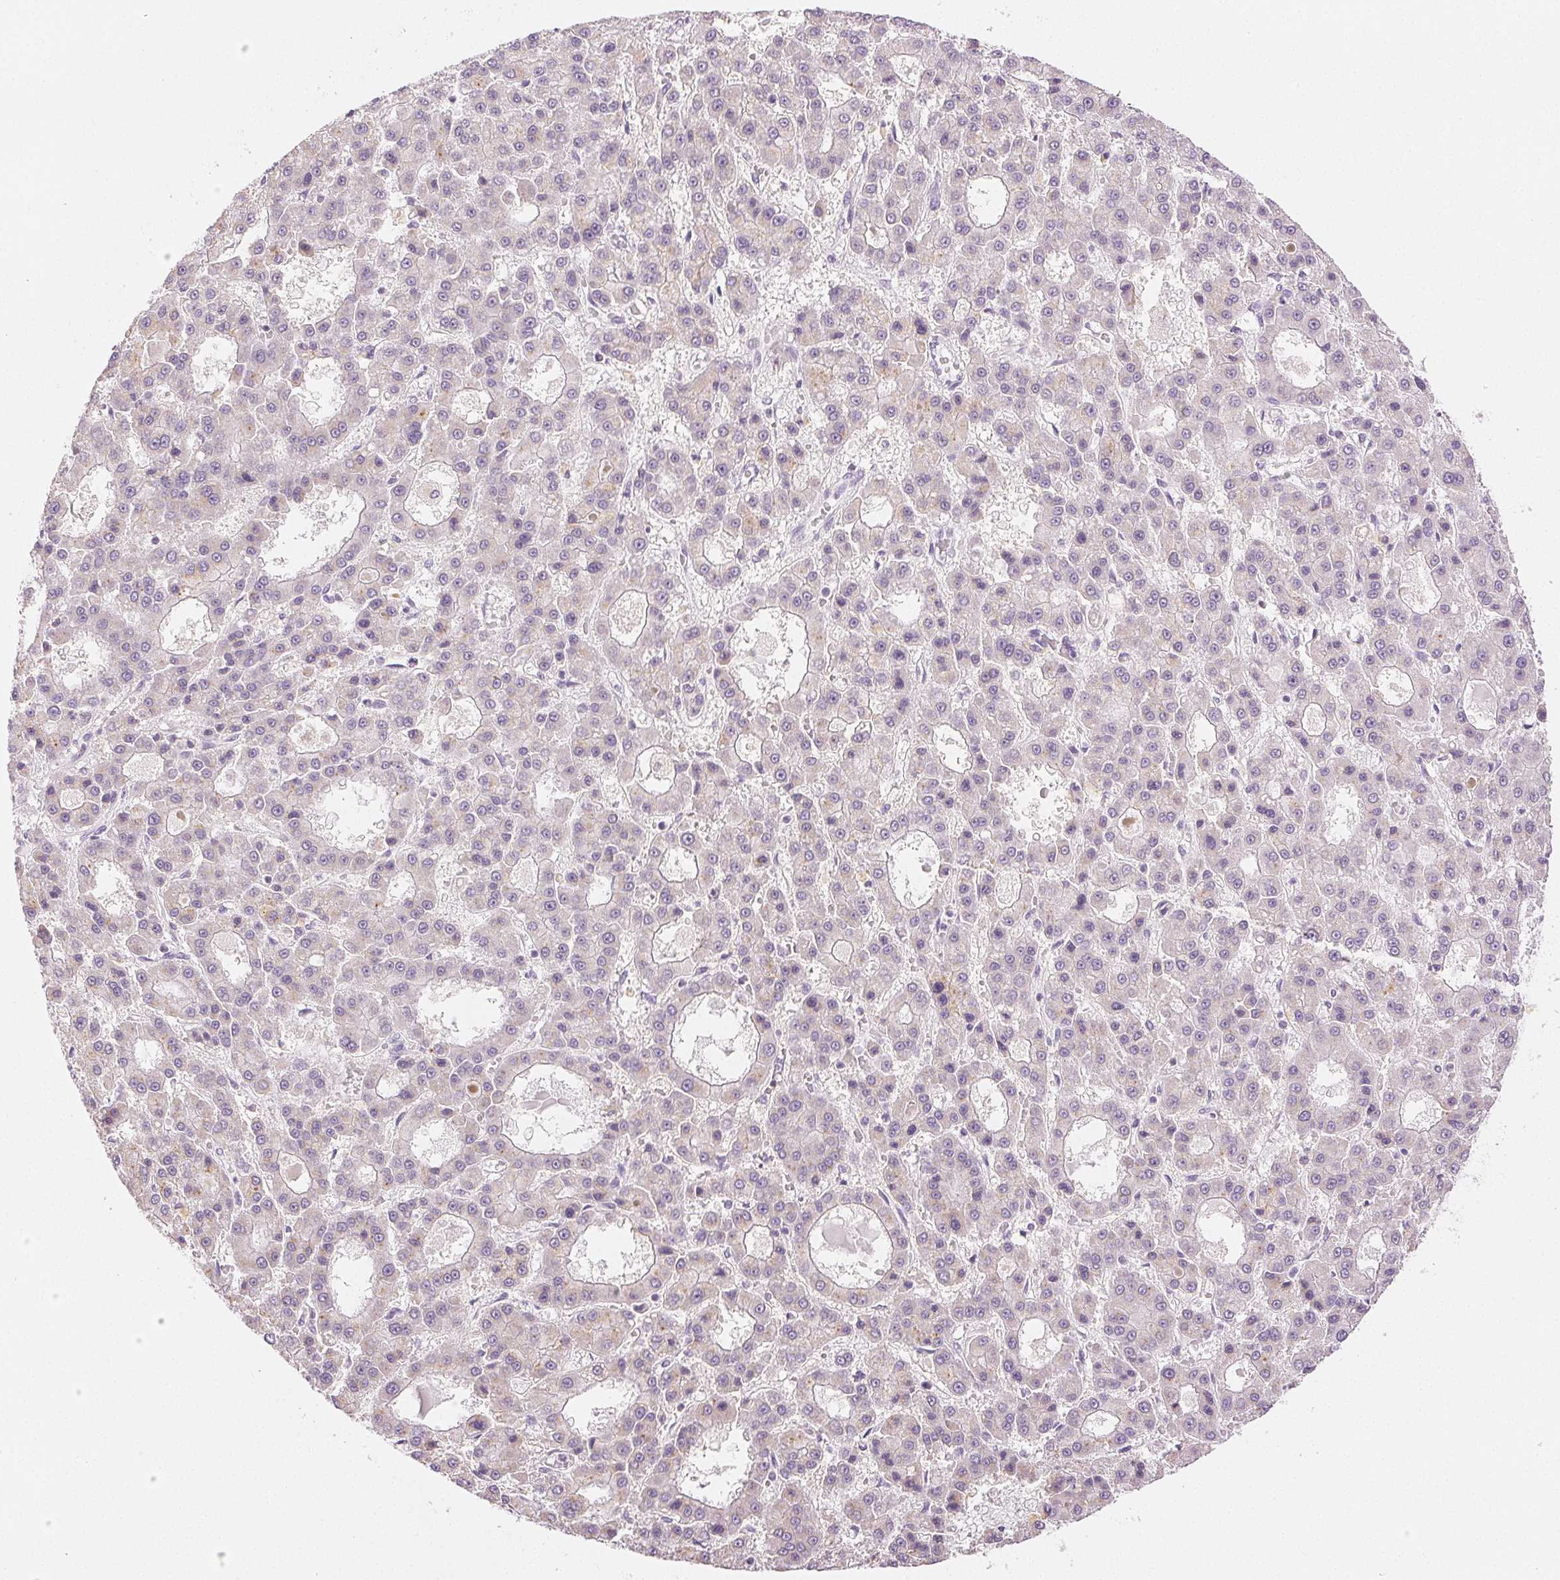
{"staining": {"intensity": "negative", "quantity": "none", "location": "none"}, "tissue": "liver cancer", "cell_type": "Tumor cells", "image_type": "cancer", "snomed": [{"axis": "morphology", "description": "Carcinoma, Hepatocellular, NOS"}, {"axis": "topography", "description": "Liver"}], "caption": "IHC image of neoplastic tissue: liver cancer stained with DAB shows no significant protein expression in tumor cells.", "gene": "SLC5A2", "patient": {"sex": "male", "age": 70}}